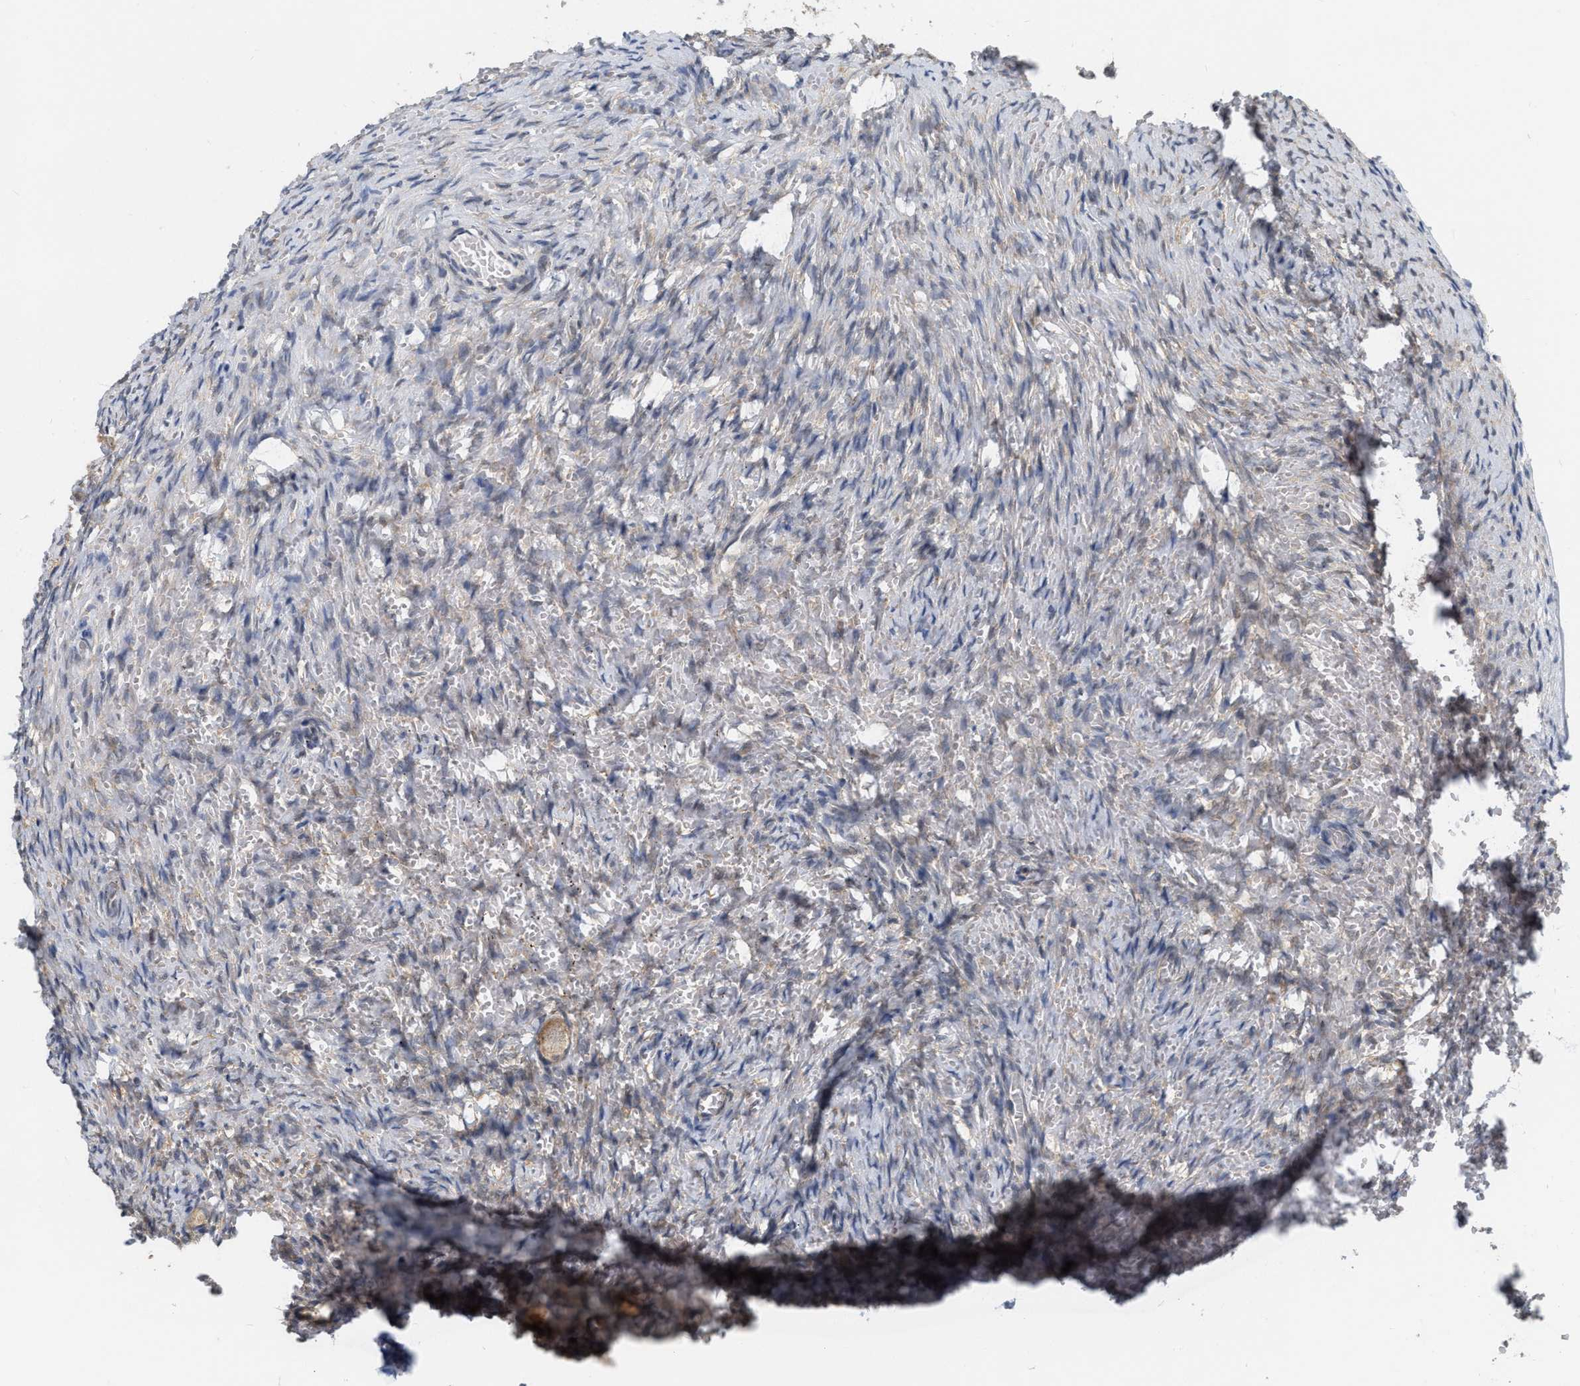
{"staining": {"intensity": "weak", "quantity": ">75%", "location": "cytoplasmic/membranous"}, "tissue": "ovary", "cell_type": "Follicle cells", "image_type": "normal", "snomed": [{"axis": "morphology", "description": "Normal tissue, NOS"}, {"axis": "topography", "description": "Ovary"}], "caption": "Follicle cells demonstrate low levels of weak cytoplasmic/membranous expression in approximately >75% of cells in normal human ovary. Ihc stains the protein in brown and the nuclei are stained blue.", "gene": "RUVBL1", "patient": {"sex": "female", "age": 27}}